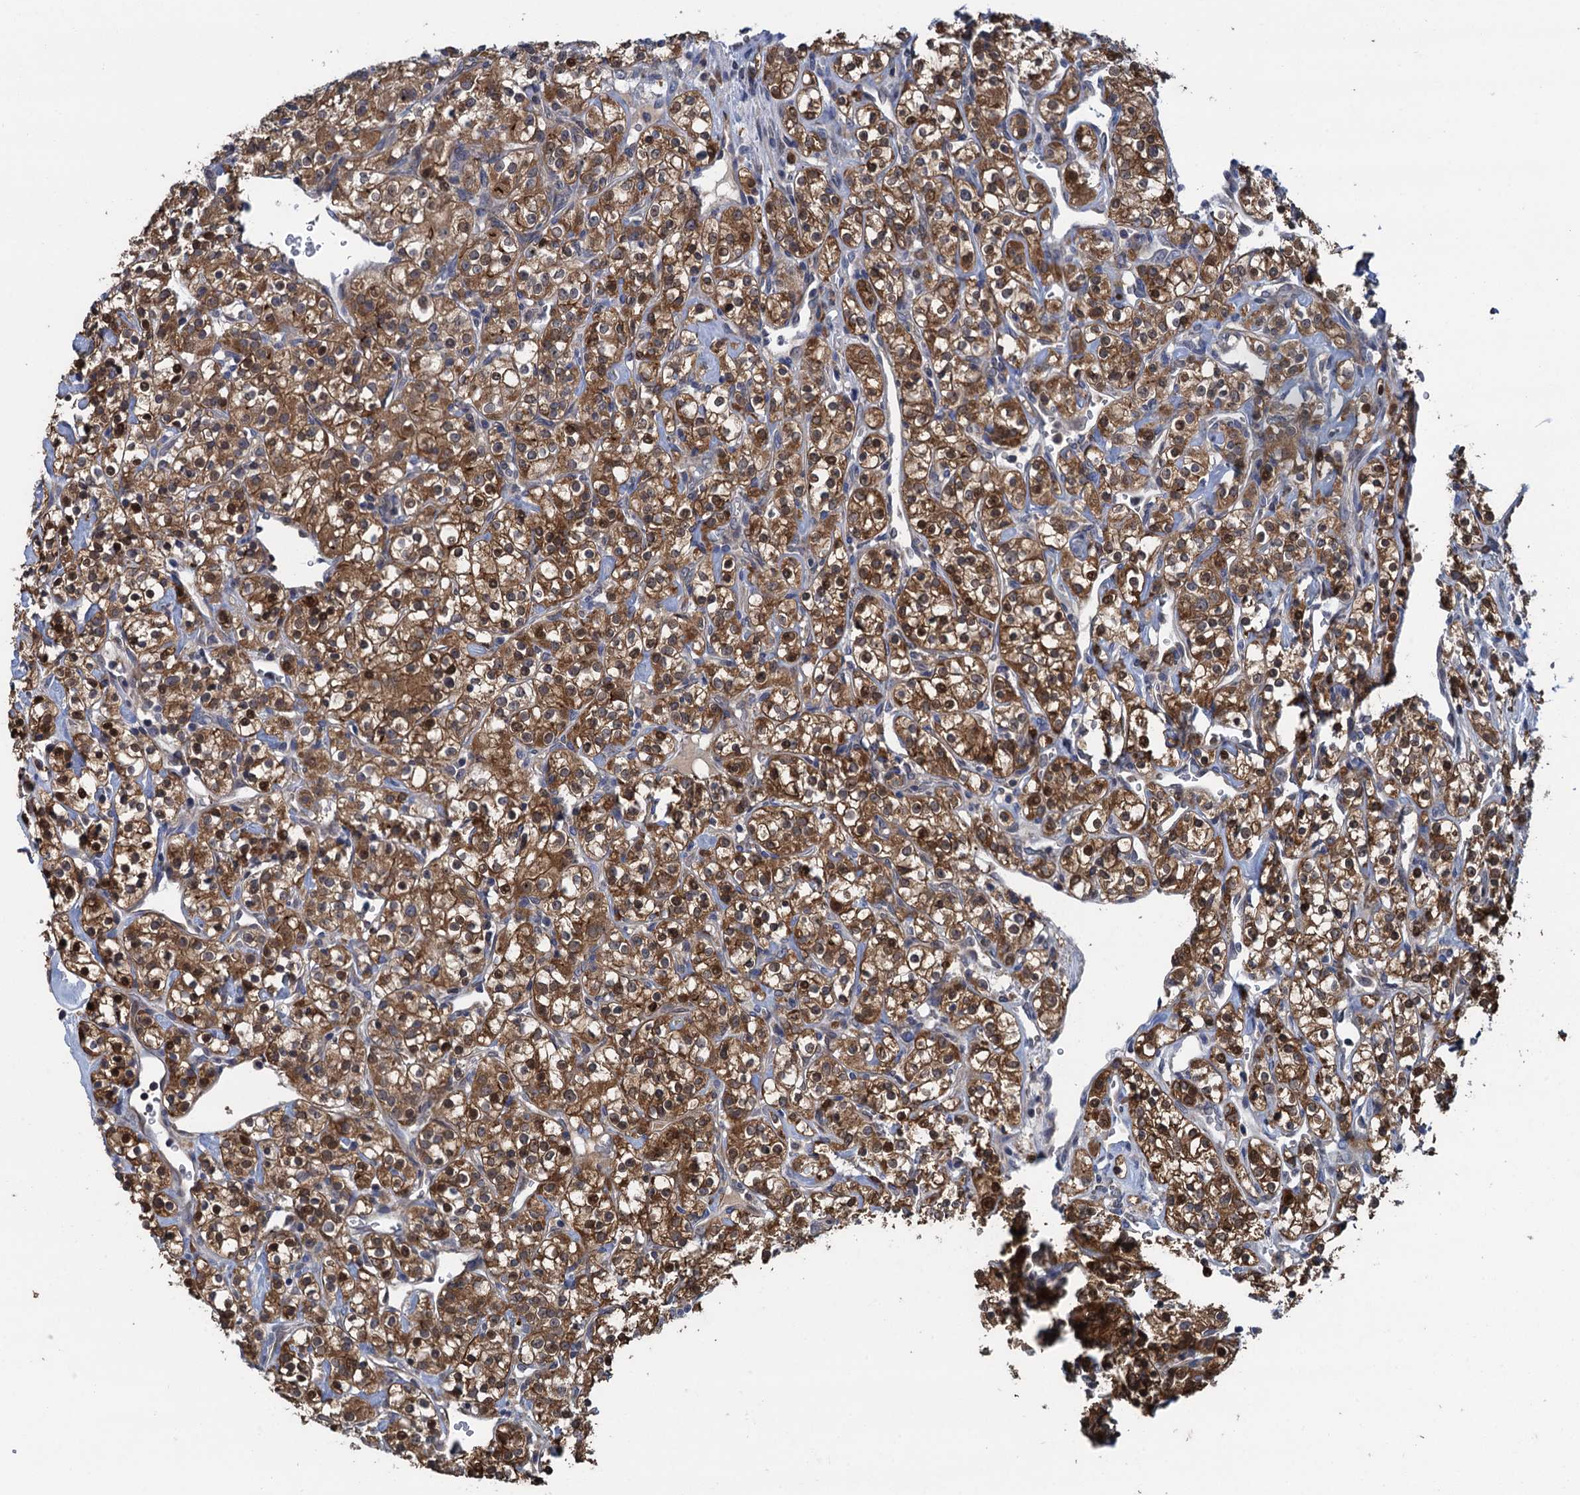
{"staining": {"intensity": "moderate", "quantity": ">75%", "location": "cytoplasmic/membranous,nuclear"}, "tissue": "renal cancer", "cell_type": "Tumor cells", "image_type": "cancer", "snomed": [{"axis": "morphology", "description": "Adenocarcinoma, NOS"}, {"axis": "topography", "description": "Kidney"}], "caption": "Immunohistochemical staining of human renal cancer (adenocarcinoma) shows medium levels of moderate cytoplasmic/membranous and nuclear expression in about >75% of tumor cells.", "gene": "CNTN5", "patient": {"sex": "male", "age": 77}}